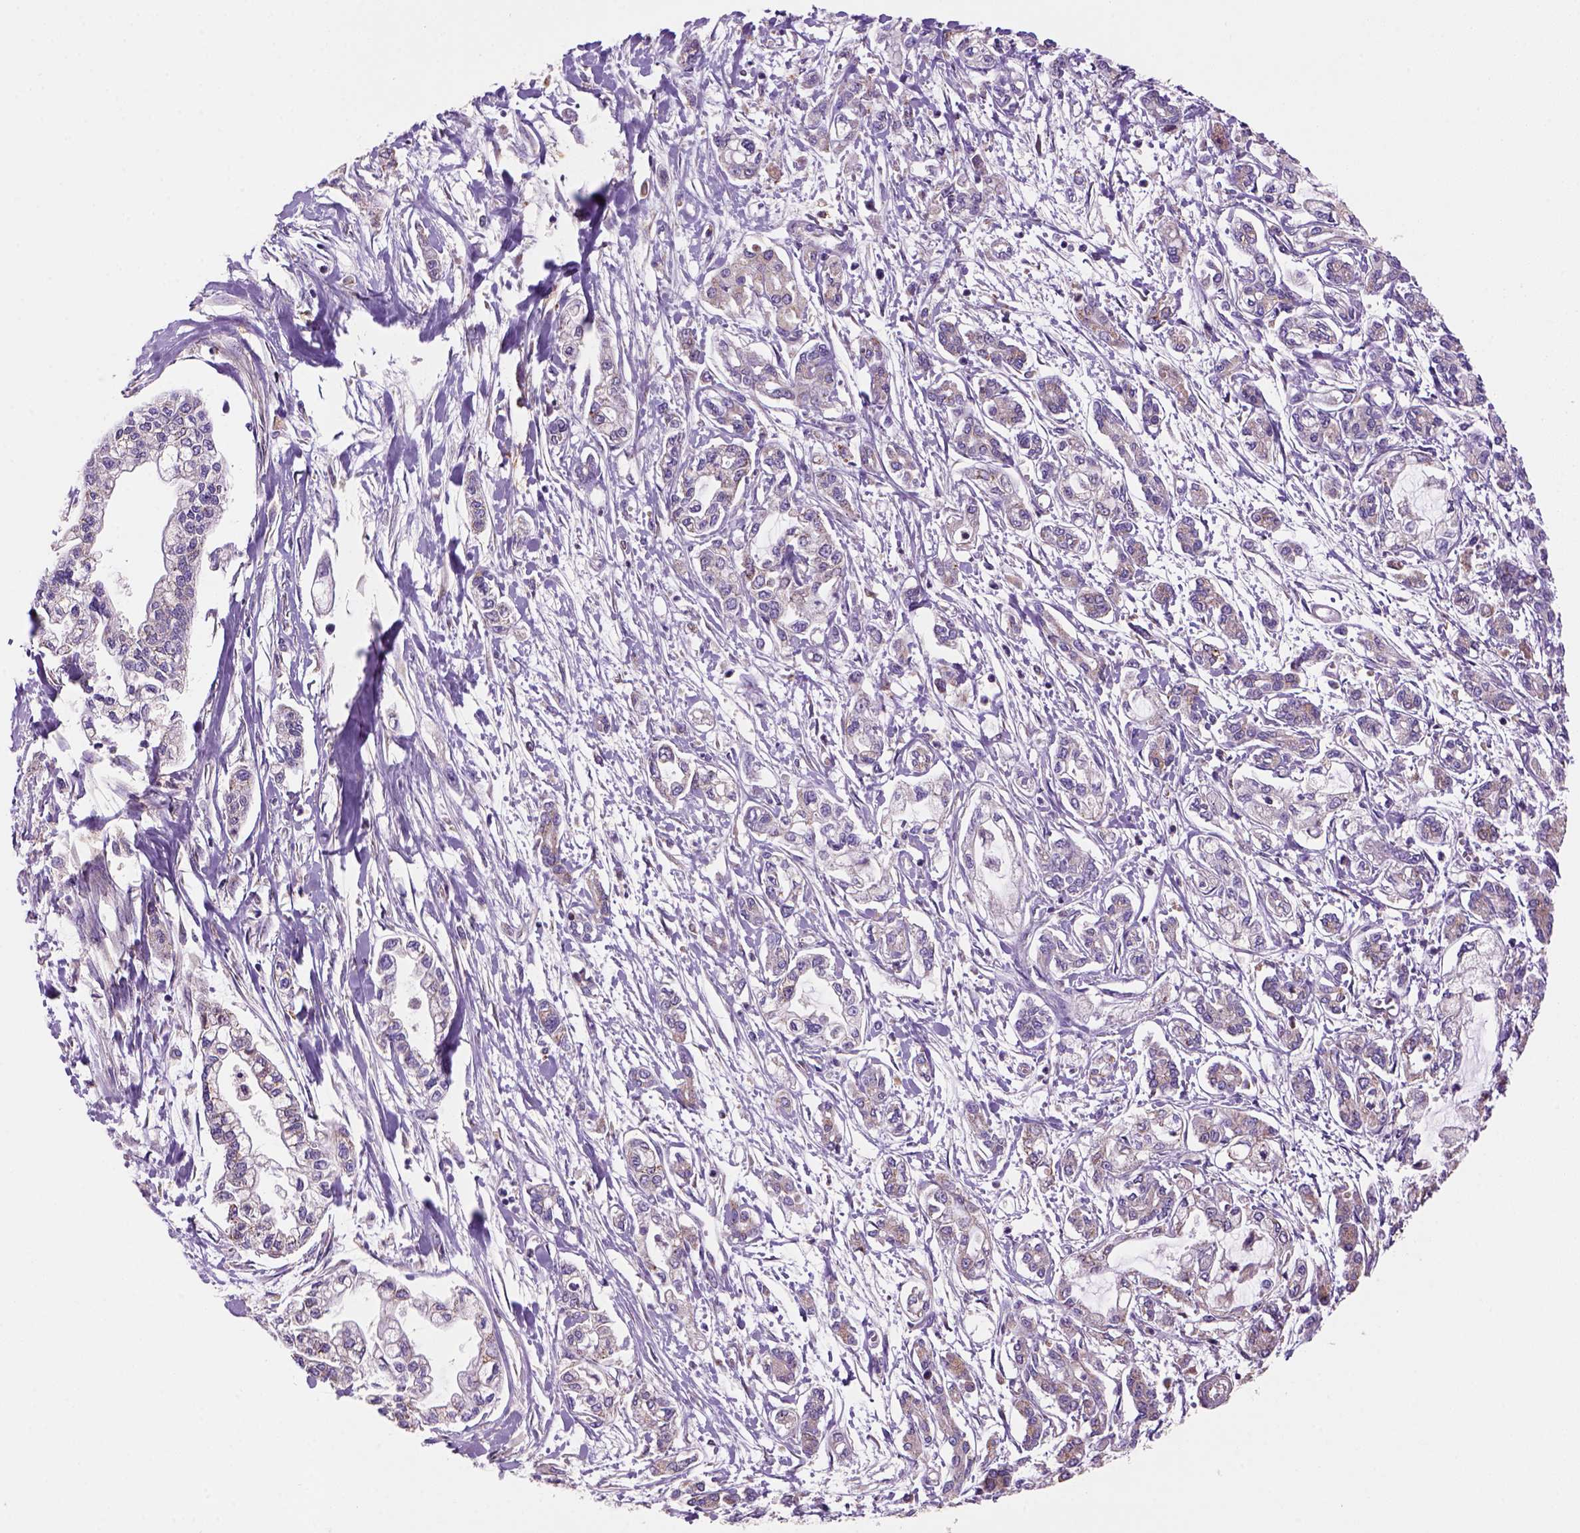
{"staining": {"intensity": "weak", "quantity": "<25%", "location": "cytoplasmic/membranous"}, "tissue": "pancreatic cancer", "cell_type": "Tumor cells", "image_type": "cancer", "snomed": [{"axis": "morphology", "description": "Adenocarcinoma, NOS"}, {"axis": "topography", "description": "Pancreas"}], "caption": "Protein analysis of pancreatic adenocarcinoma reveals no significant positivity in tumor cells.", "gene": "WARS2", "patient": {"sex": "male", "age": 54}}